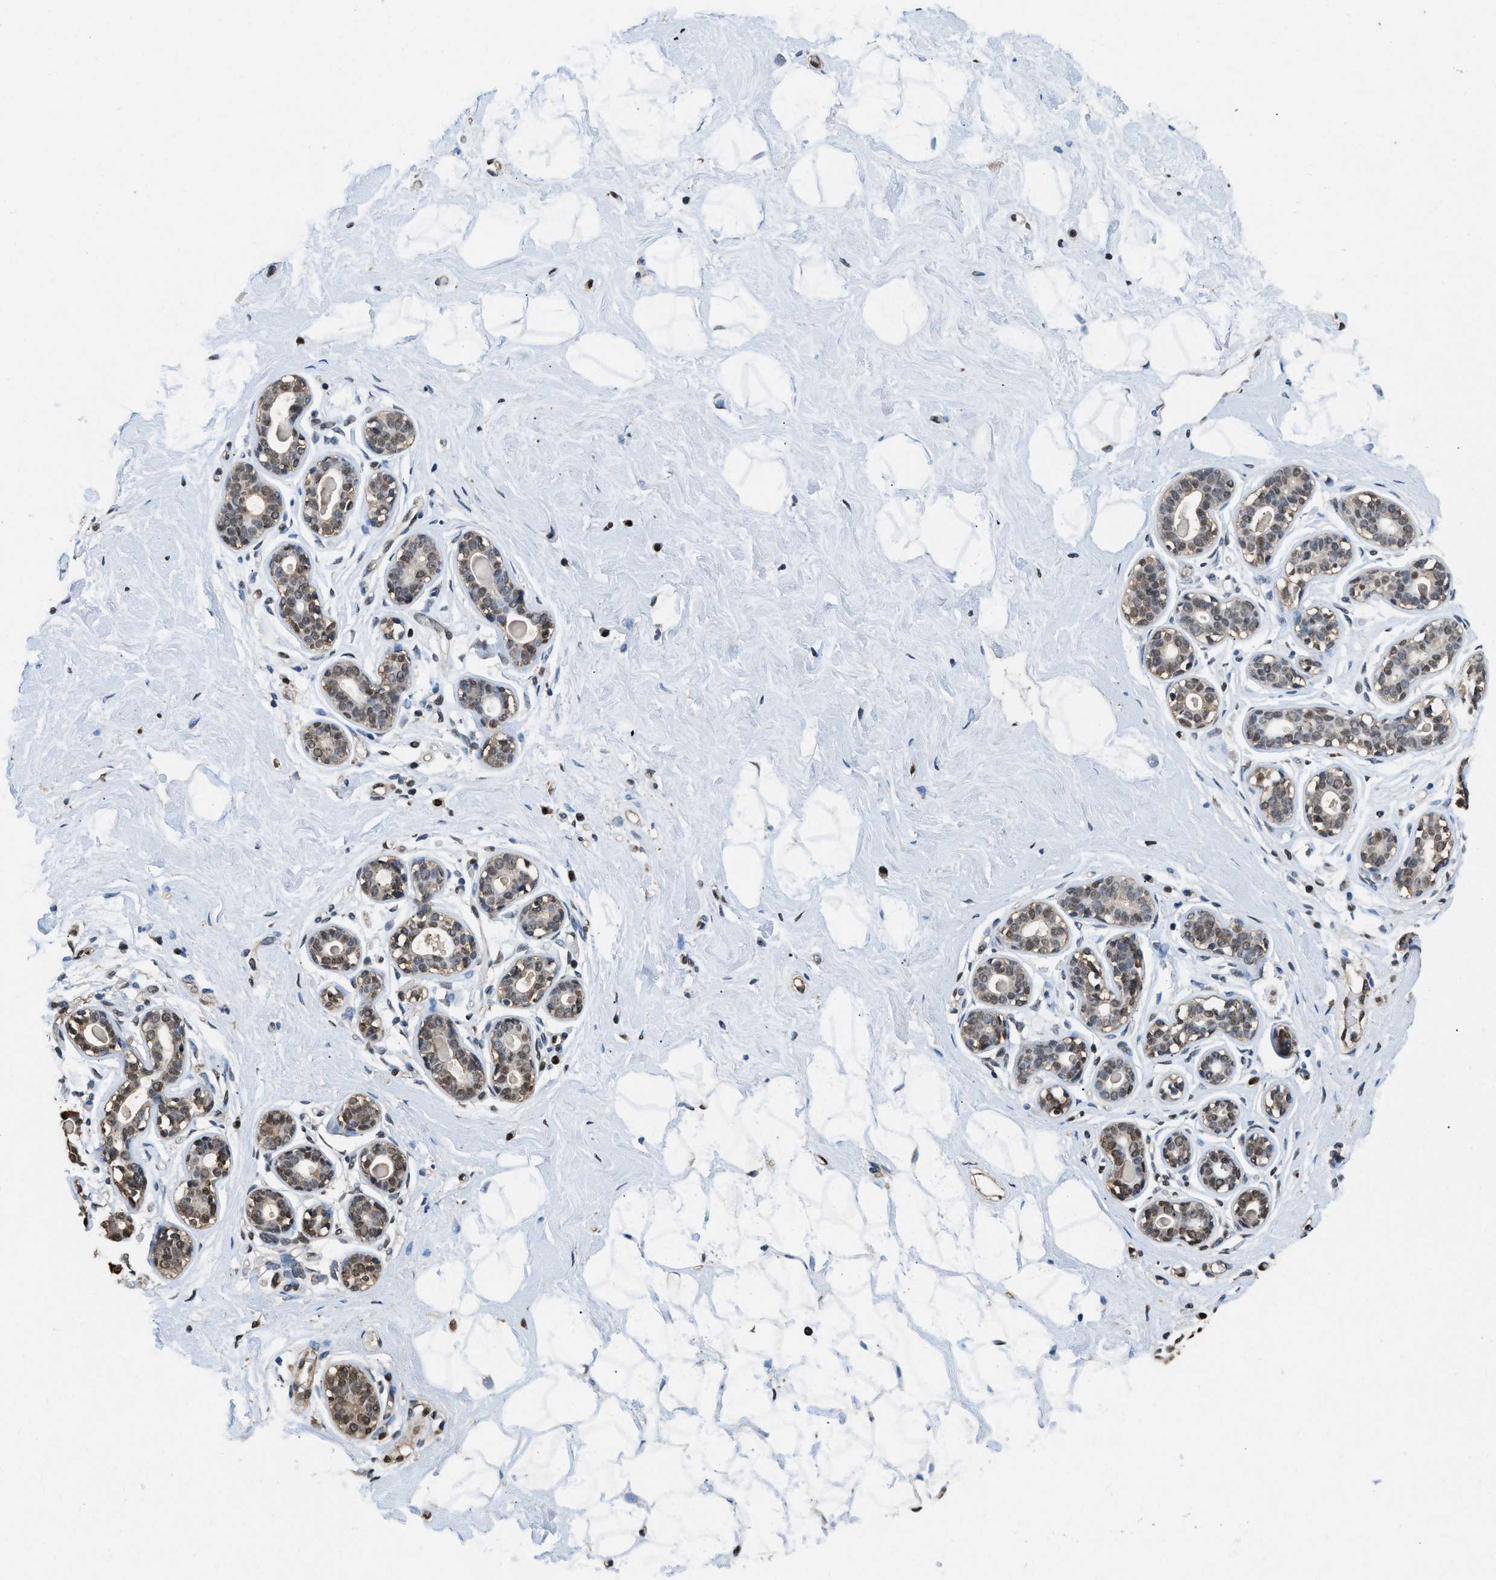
{"staining": {"intensity": "moderate", "quantity": ">75%", "location": "nuclear"}, "tissue": "breast", "cell_type": "Adipocytes", "image_type": "normal", "snomed": [{"axis": "morphology", "description": "Normal tissue, NOS"}, {"axis": "topography", "description": "Breast"}], "caption": "Immunohistochemistry (IHC) (DAB (3,3'-diaminobenzidine)) staining of normal breast reveals moderate nuclear protein staining in approximately >75% of adipocytes. Nuclei are stained in blue.", "gene": "GAPDH", "patient": {"sex": "female", "age": 23}}